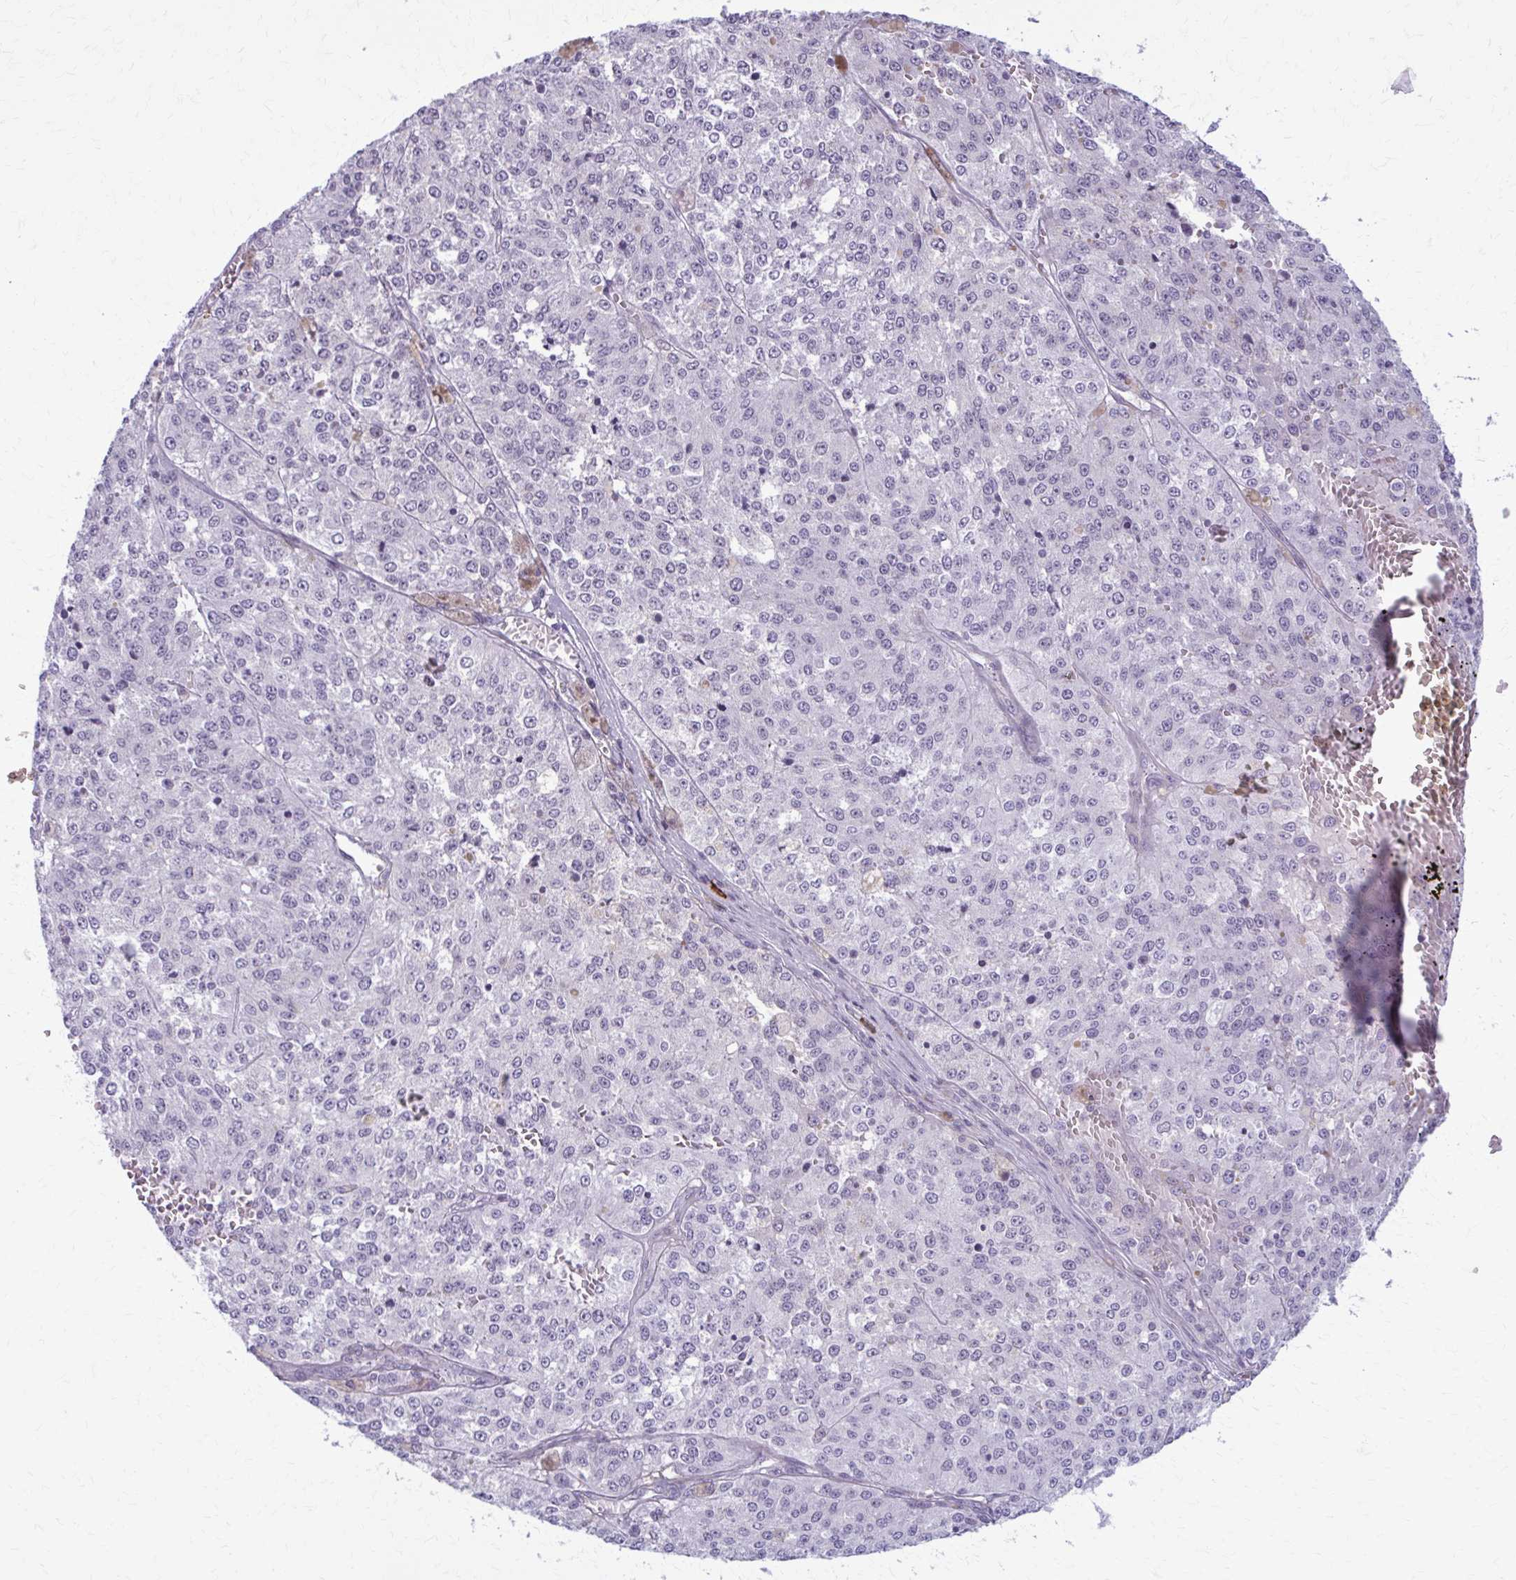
{"staining": {"intensity": "negative", "quantity": "none", "location": "none"}, "tissue": "melanoma", "cell_type": "Tumor cells", "image_type": "cancer", "snomed": [{"axis": "morphology", "description": "Malignant melanoma, Metastatic site"}, {"axis": "topography", "description": "Lymph node"}], "caption": "High magnification brightfield microscopy of melanoma stained with DAB (3,3'-diaminobenzidine) (brown) and counterstained with hematoxylin (blue): tumor cells show no significant expression.", "gene": "CD38", "patient": {"sex": "female", "age": 64}}